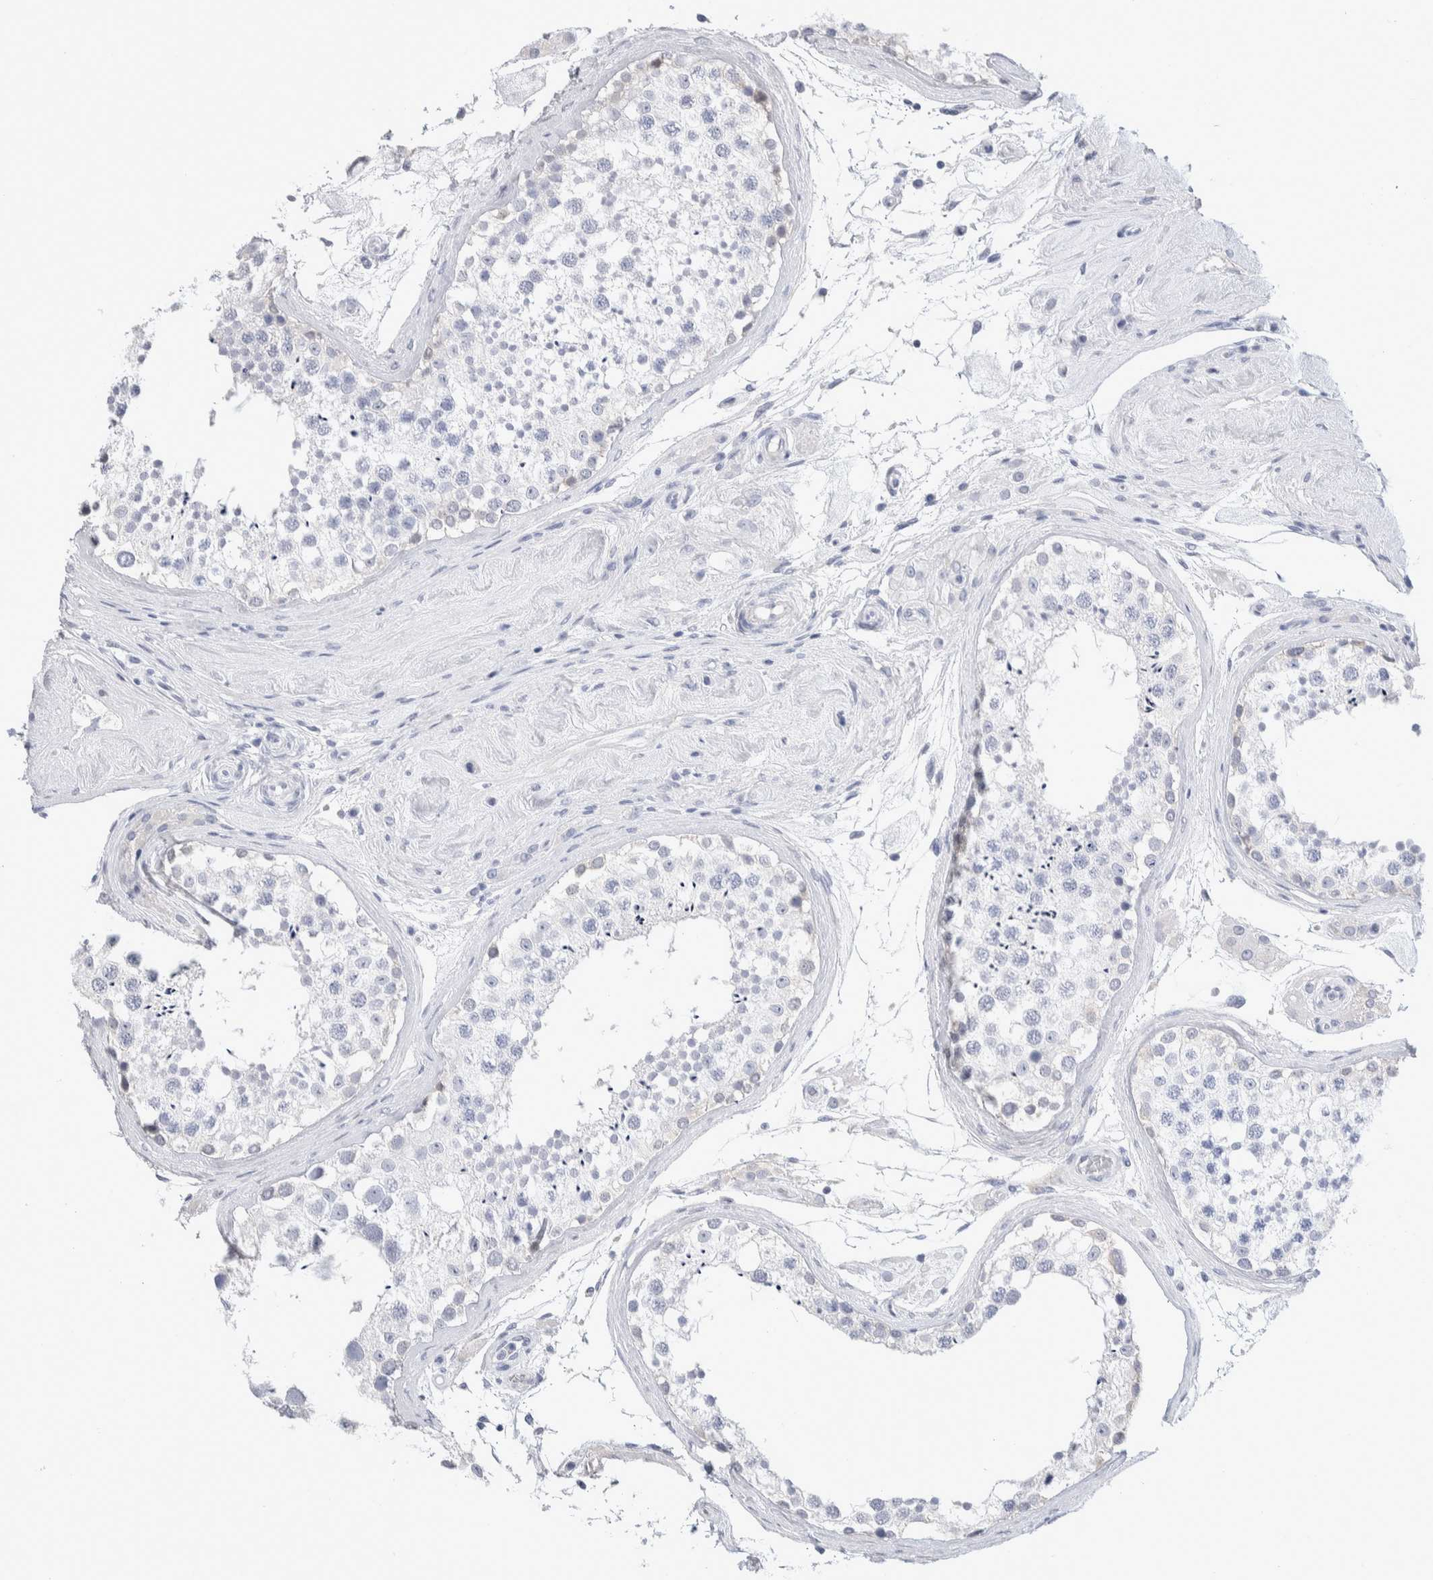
{"staining": {"intensity": "negative", "quantity": "none", "location": "none"}, "tissue": "testis", "cell_type": "Cells in seminiferous ducts", "image_type": "normal", "snomed": [{"axis": "morphology", "description": "Normal tissue, NOS"}, {"axis": "topography", "description": "Testis"}], "caption": "Immunohistochemistry (IHC) of unremarkable human testis demonstrates no expression in cells in seminiferous ducts.", "gene": "GDA", "patient": {"sex": "male", "age": 46}}